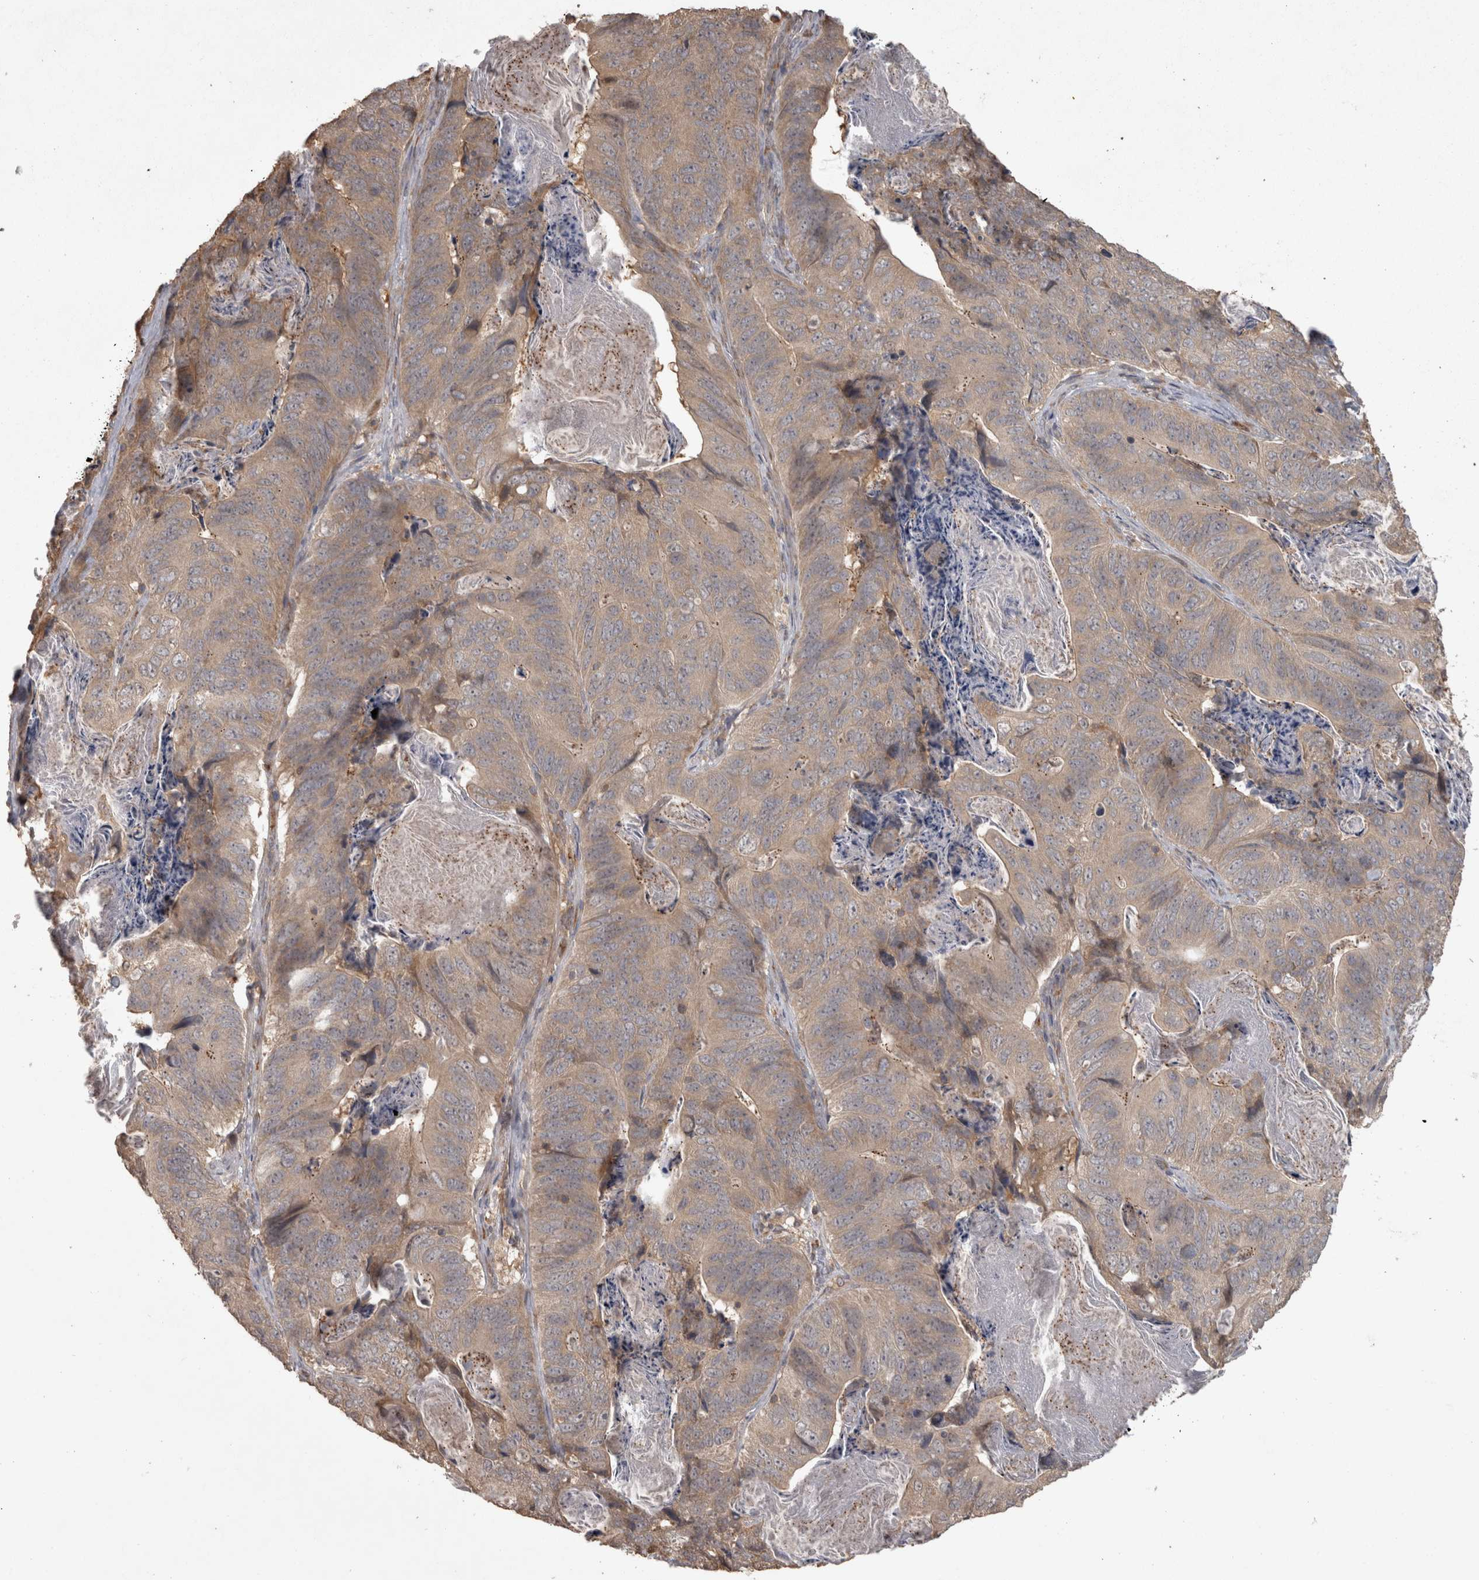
{"staining": {"intensity": "weak", "quantity": ">75%", "location": "cytoplasmic/membranous"}, "tissue": "stomach cancer", "cell_type": "Tumor cells", "image_type": "cancer", "snomed": [{"axis": "morphology", "description": "Normal tissue, NOS"}, {"axis": "morphology", "description": "Adenocarcinoma, NOS"}, {"axis": "topography", "description": "Stomach"}], "caption": "Stomach adenocarcinoma was stained to show a protein in brown. There is low levels of weak cytoplasmic/membranous positivity in about >75% of tumor cells.", "gene": "MICU3", "patient": {"sex": "female", "age": 89}}